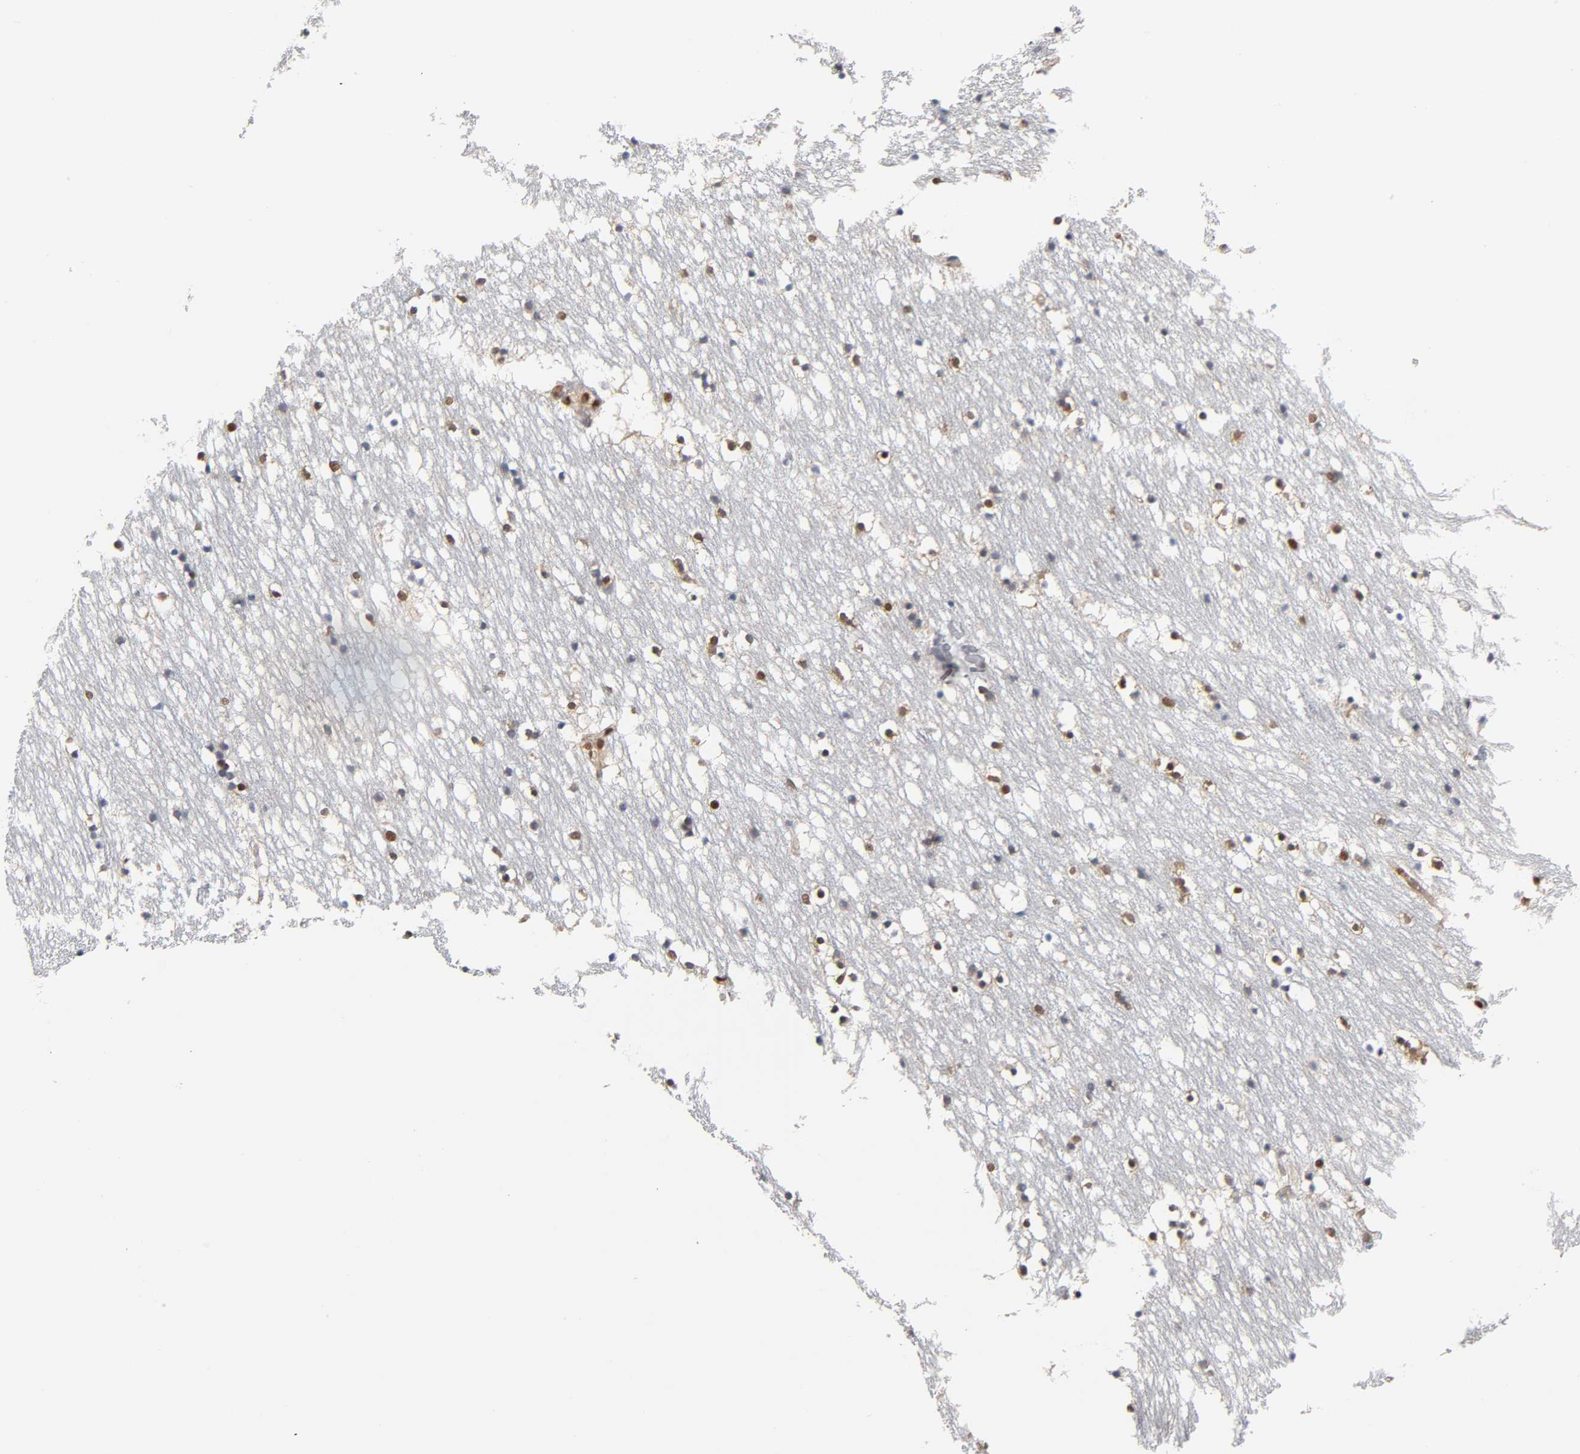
{"staining": {"intensity": "strong", "quantity": ">75%", "location": "nuclear"}, "tissue": "caudate", "cell_type": "Glial cells", "image_type": "normal", "snomed": [{"axis": "morphology", "description": "Normal tissue, NOS"}, {"axis": "topography", "description": "Lateral ventricle wall"}], "caption": "Protein analysis of normal caudate shows strong nuclear positivity in about >75% of glial cells.", "gene": "ILKAP", "patient": {"sex": "male", "age": 45}}